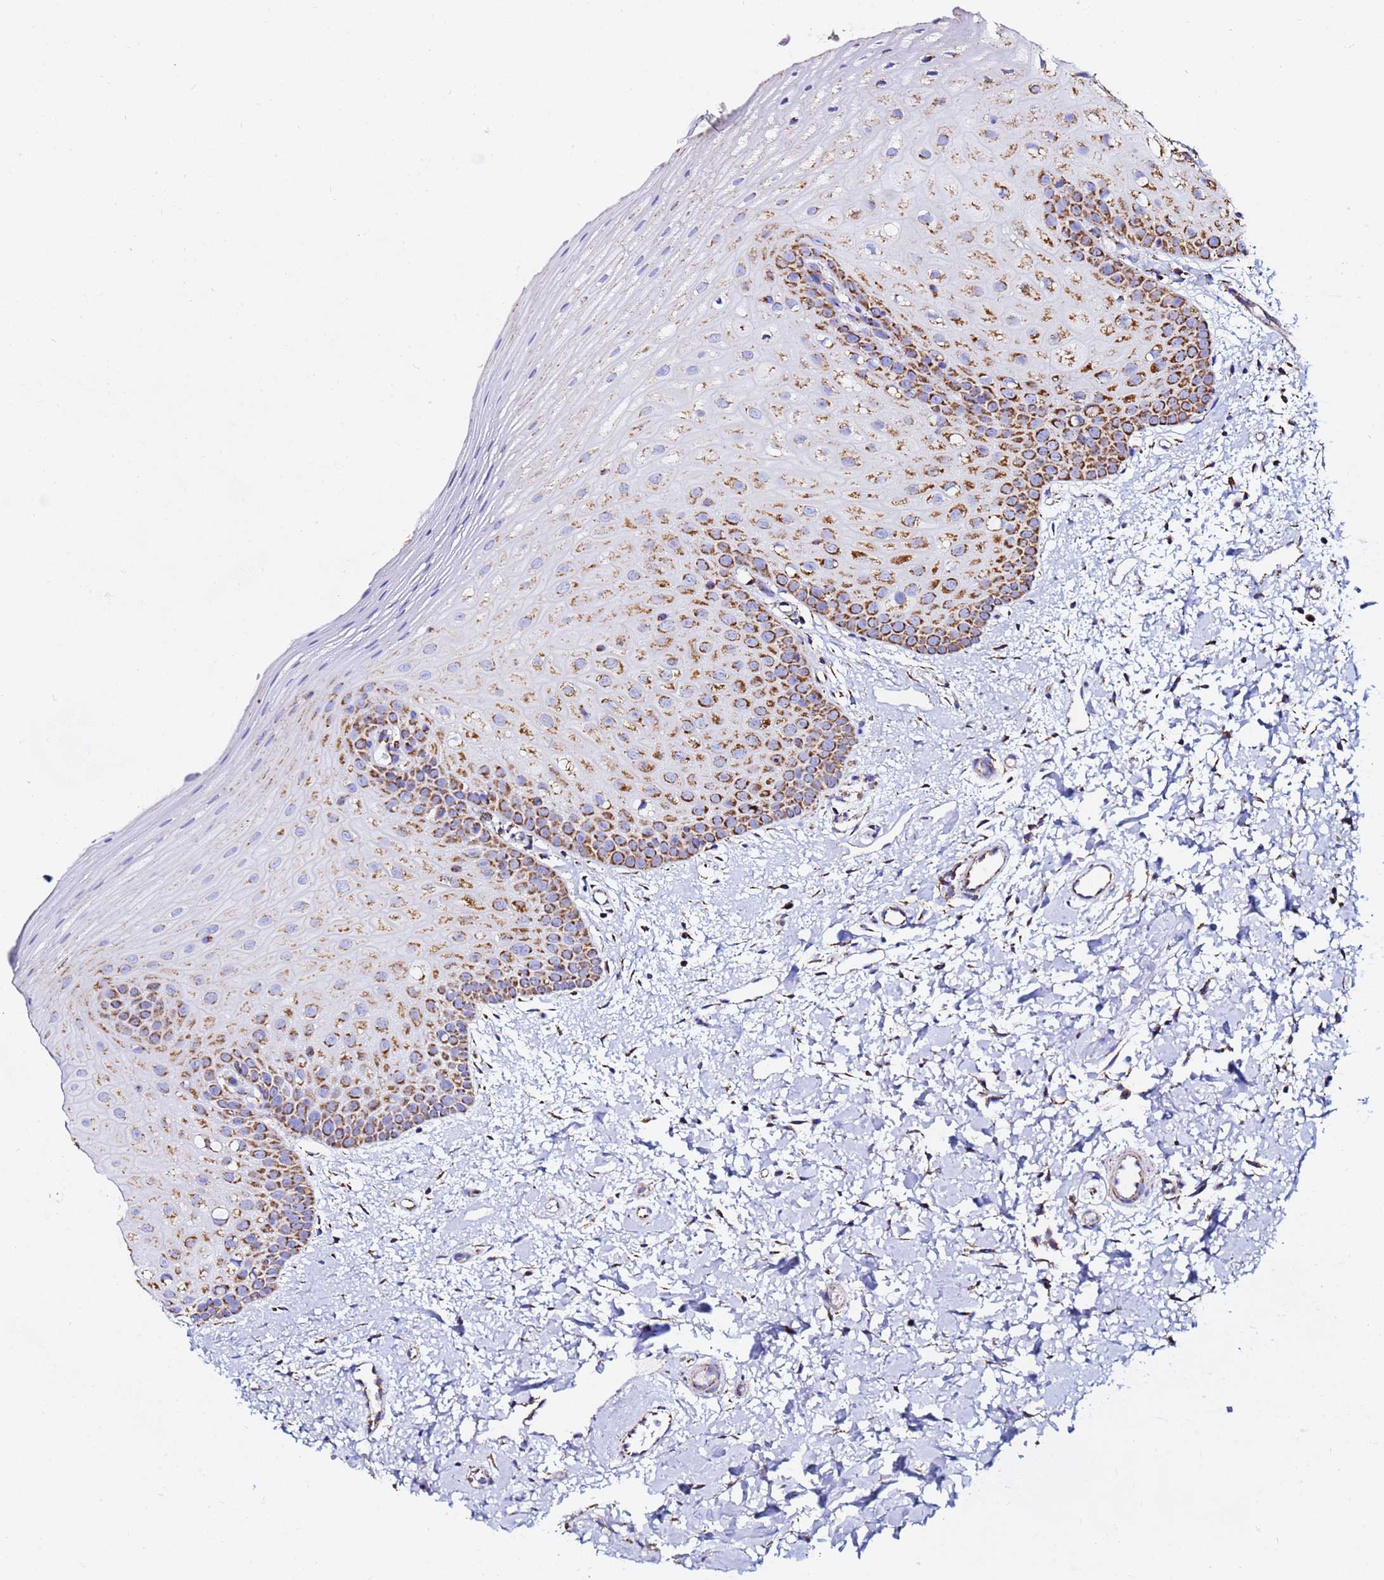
{"staining": {"intensity": "strong", "quantity": "25%-75%", "location": "cytoplasmic/membranous"}, "tissue": "oral mucosa", "cell_type": "Squamous epithelial cells", "image_type": "normal", "snomed": [{"axis": "morphology", "description": "Normal tissue, NOS"}, {"axis": "topography", "description": "Oral tissue"}], "caption": "IHC histopathology image of unremarkable human oral mucosa stained for a protein (brown), which demonstrates high levels of strong cytoplasmic/membranous staining in about 25%-75% of squamous epithelial cells.", "gene": "PHB2", "patient": {"sex": "female", "age": 67}}